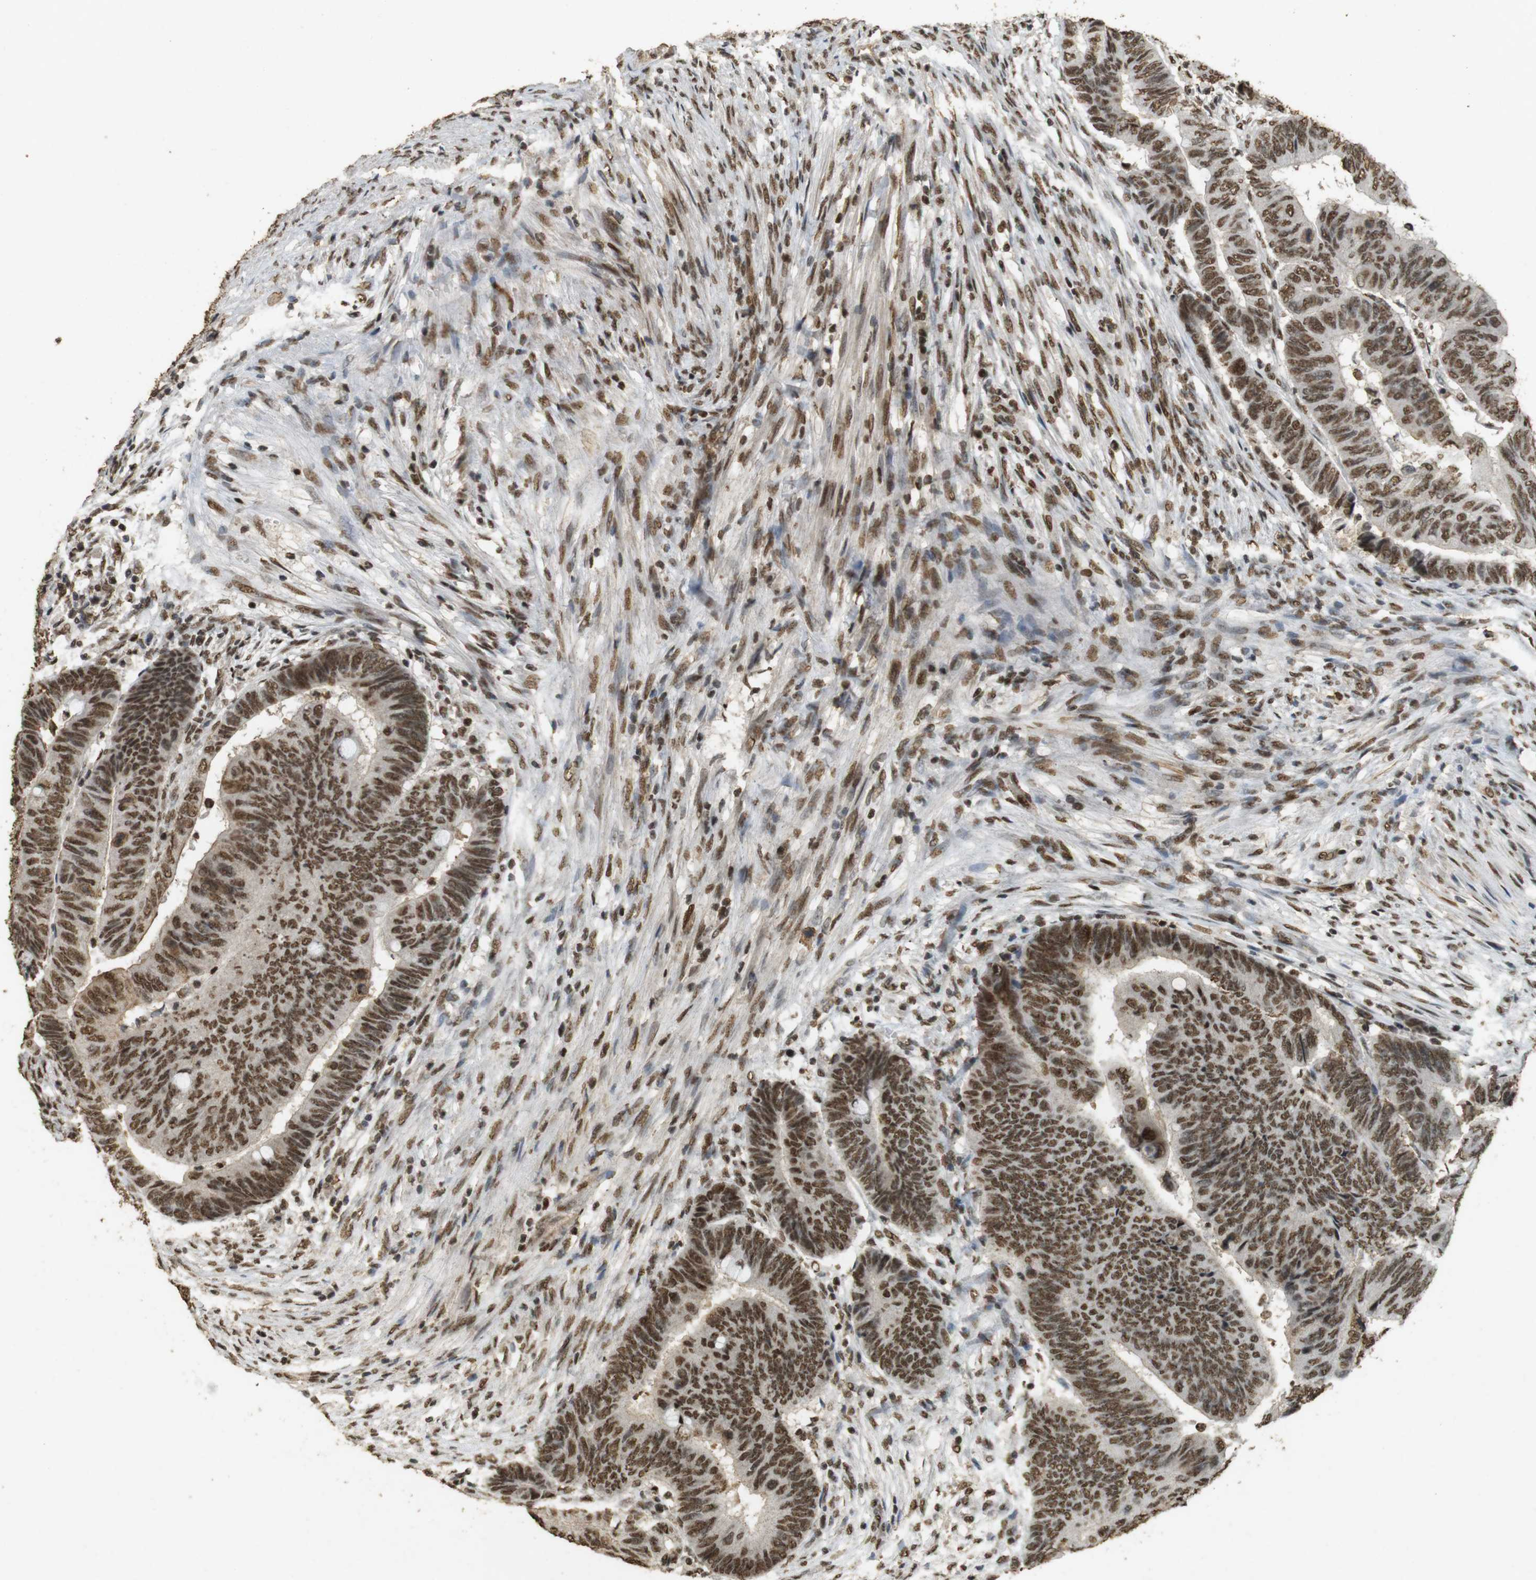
{"staining": {"intensity": "moderate", "quantity": ">75%", "location": "cytoplasmic/membranous,nuclear"}, "tissue": "colorectal cancer", "cell_type": "Tumor cells", "image_type": "cancer", "snomed": [{"axis": "morphology", "description": "Normal tissue, NOS"}, {"axis": "morphology", "description": "Adenocarcinoma, NOS"}, {"axis": "topography", "description": "Rectum"}, {"axis": "topography", "description": "Peripheral nerve tissue"}], "caption": "A micrograph showing moderate cytoplasmic/membranous and nuclear positivity in approximately >75% of tumor cells in colorectal adenocarcinoma, as visualized by brown immunohistochemical staining.", "gene": "GATA4", "patient": {"sex": "male", "age": 92}}